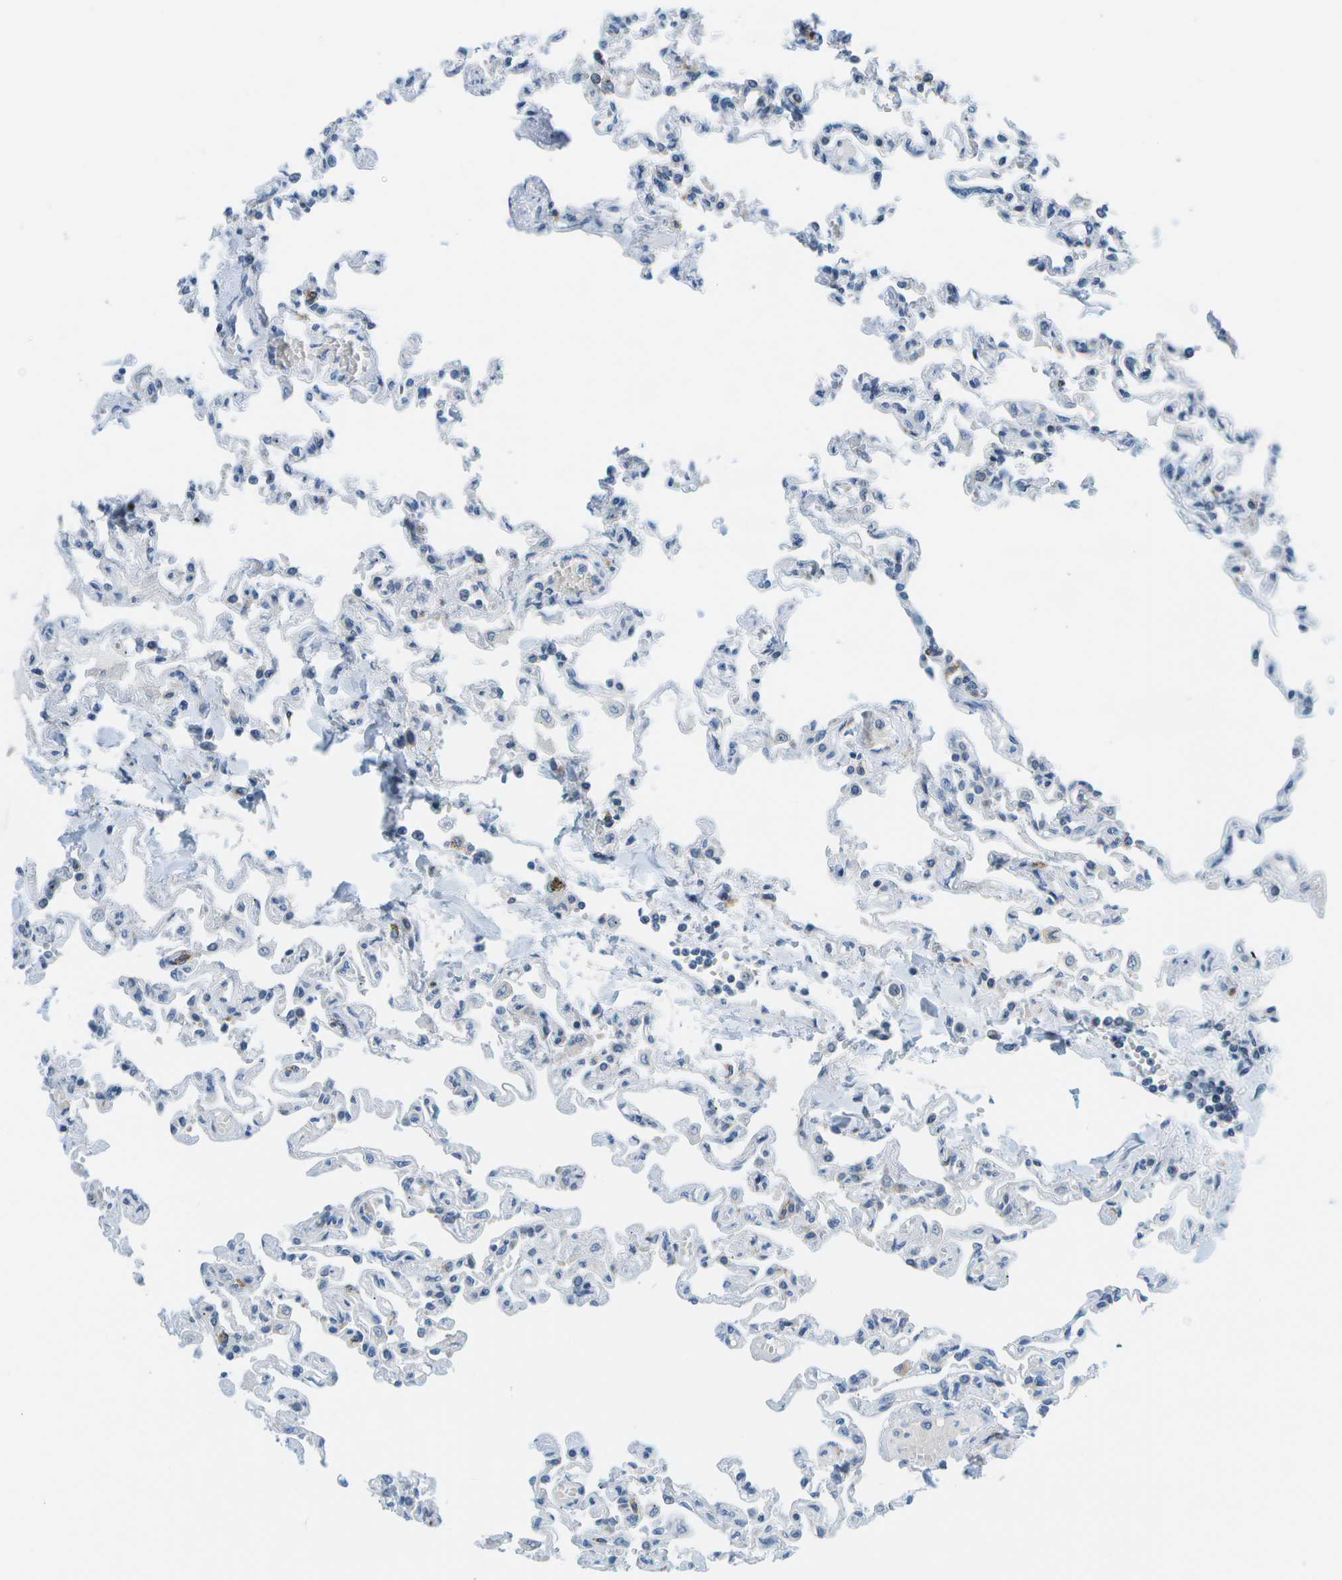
{"staining": {"intensity": "negative", "quantity": "none", "location": "none"}, "tissue": "lung", "cell_type": "Alveolar cells", "image_type": "normal", "snomed": [{"axis": "morphology", "description": "Normal tissue, NOS"}, {"axis": "topography", "description": "Lung"}], "caption": "A histopathology image of human lung is negative for staining in alveolar cells. (Stains: DAB (3,3'-diaminobenzidine) IHC with hematoxylin counter stain, Microscopy: brightfield microscopy at high magnification).", "gene": "PITHD1", "patient": {"sex": "male", "age": 21}}